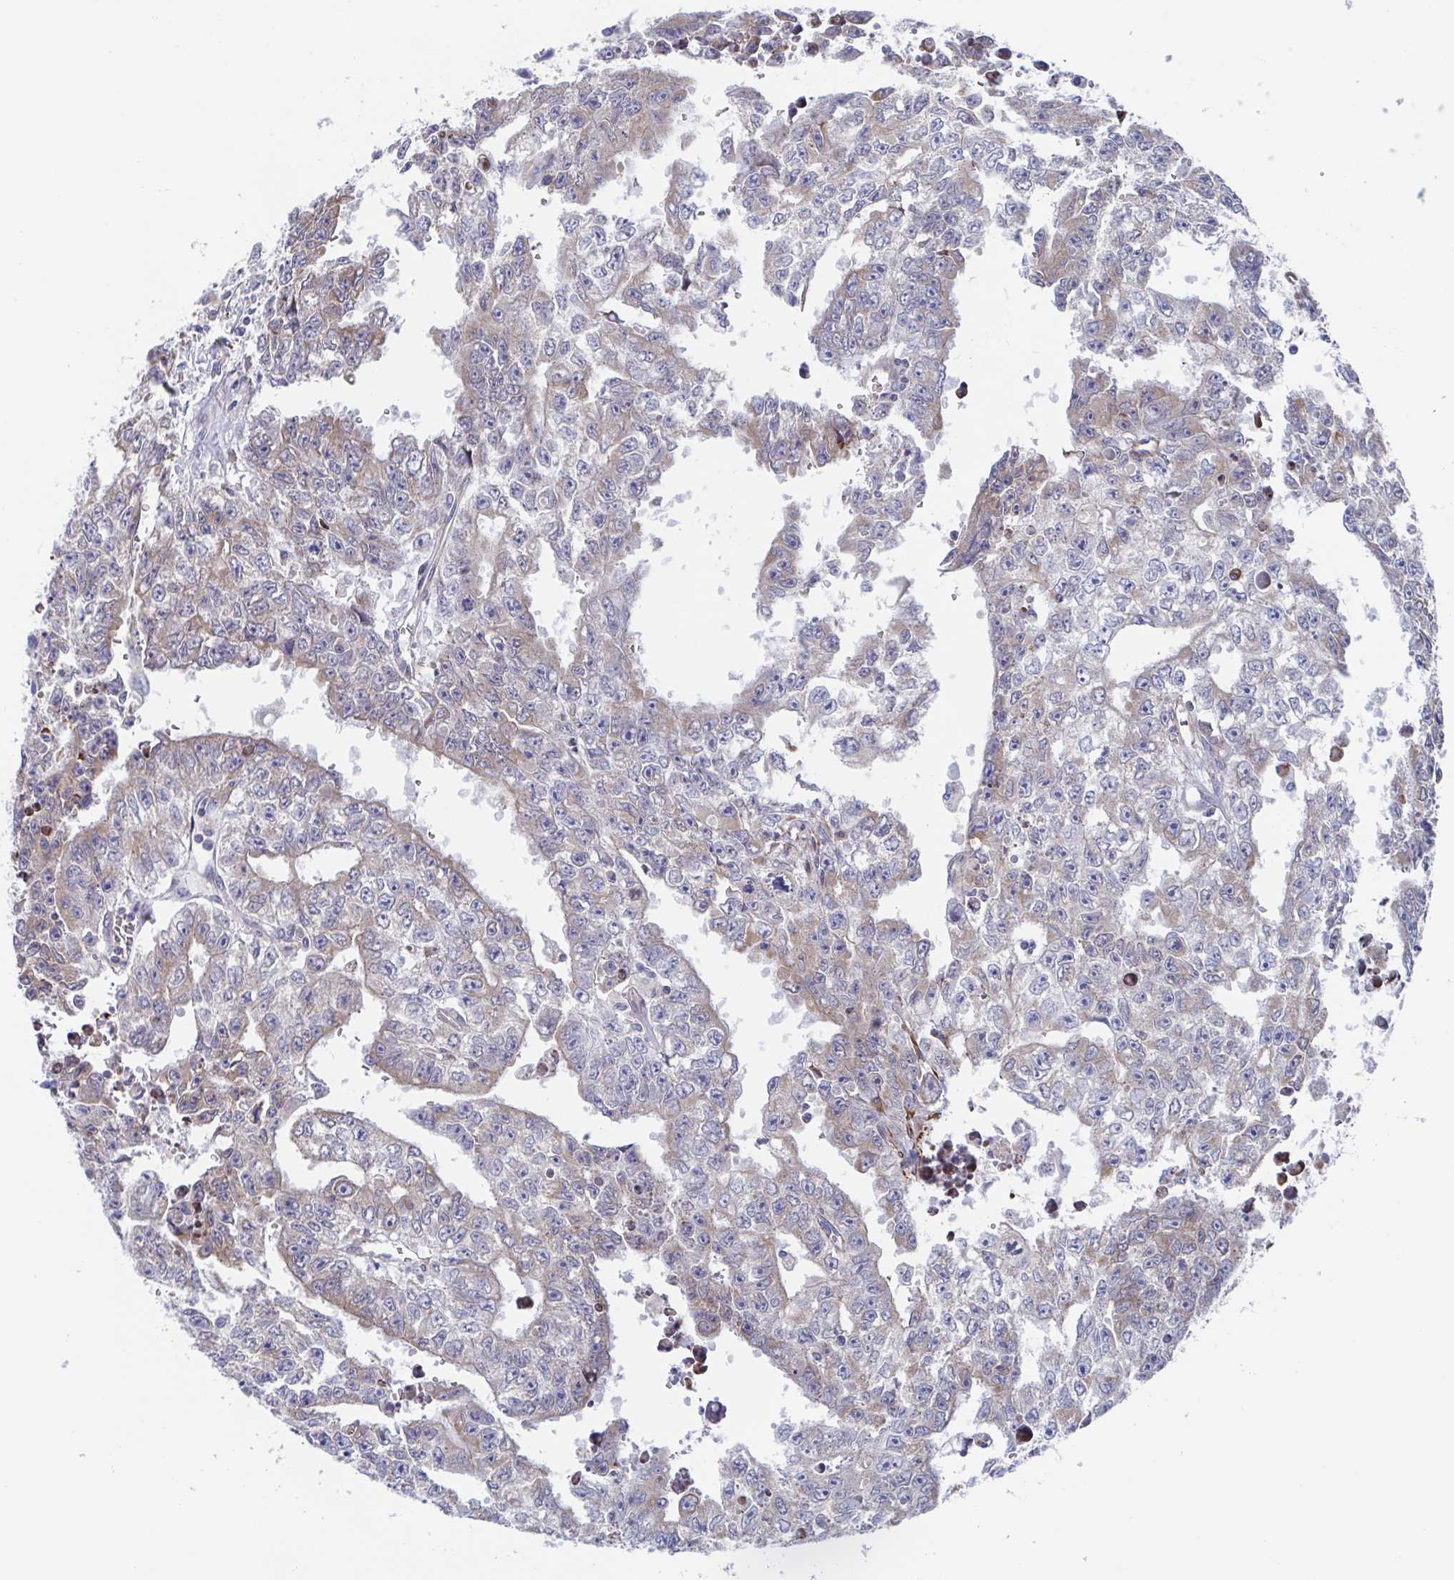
{"staining": {"intensity": "weak", "quantity": "<25%", "location": "cytoplasmic/membranous"}, "tissue": "testis cancer", "cell_type": "Tumor cells", "image_type": "cancer", "snomed": [{"axis": "morphology", "description": "Carcinoma, Embryonal, NOS"}, {"axis": "morphology", "description": "Teratoma, malignant, NOS"}, {"axis": "topography", "description": "Testis"}], "caption": "Immunohistochemistry (IHC) of human malignant teratoma (testis) shows no expression in tumor cells.", "gene": "KLC3", "patient": {"sex": "male", "age": 24}}